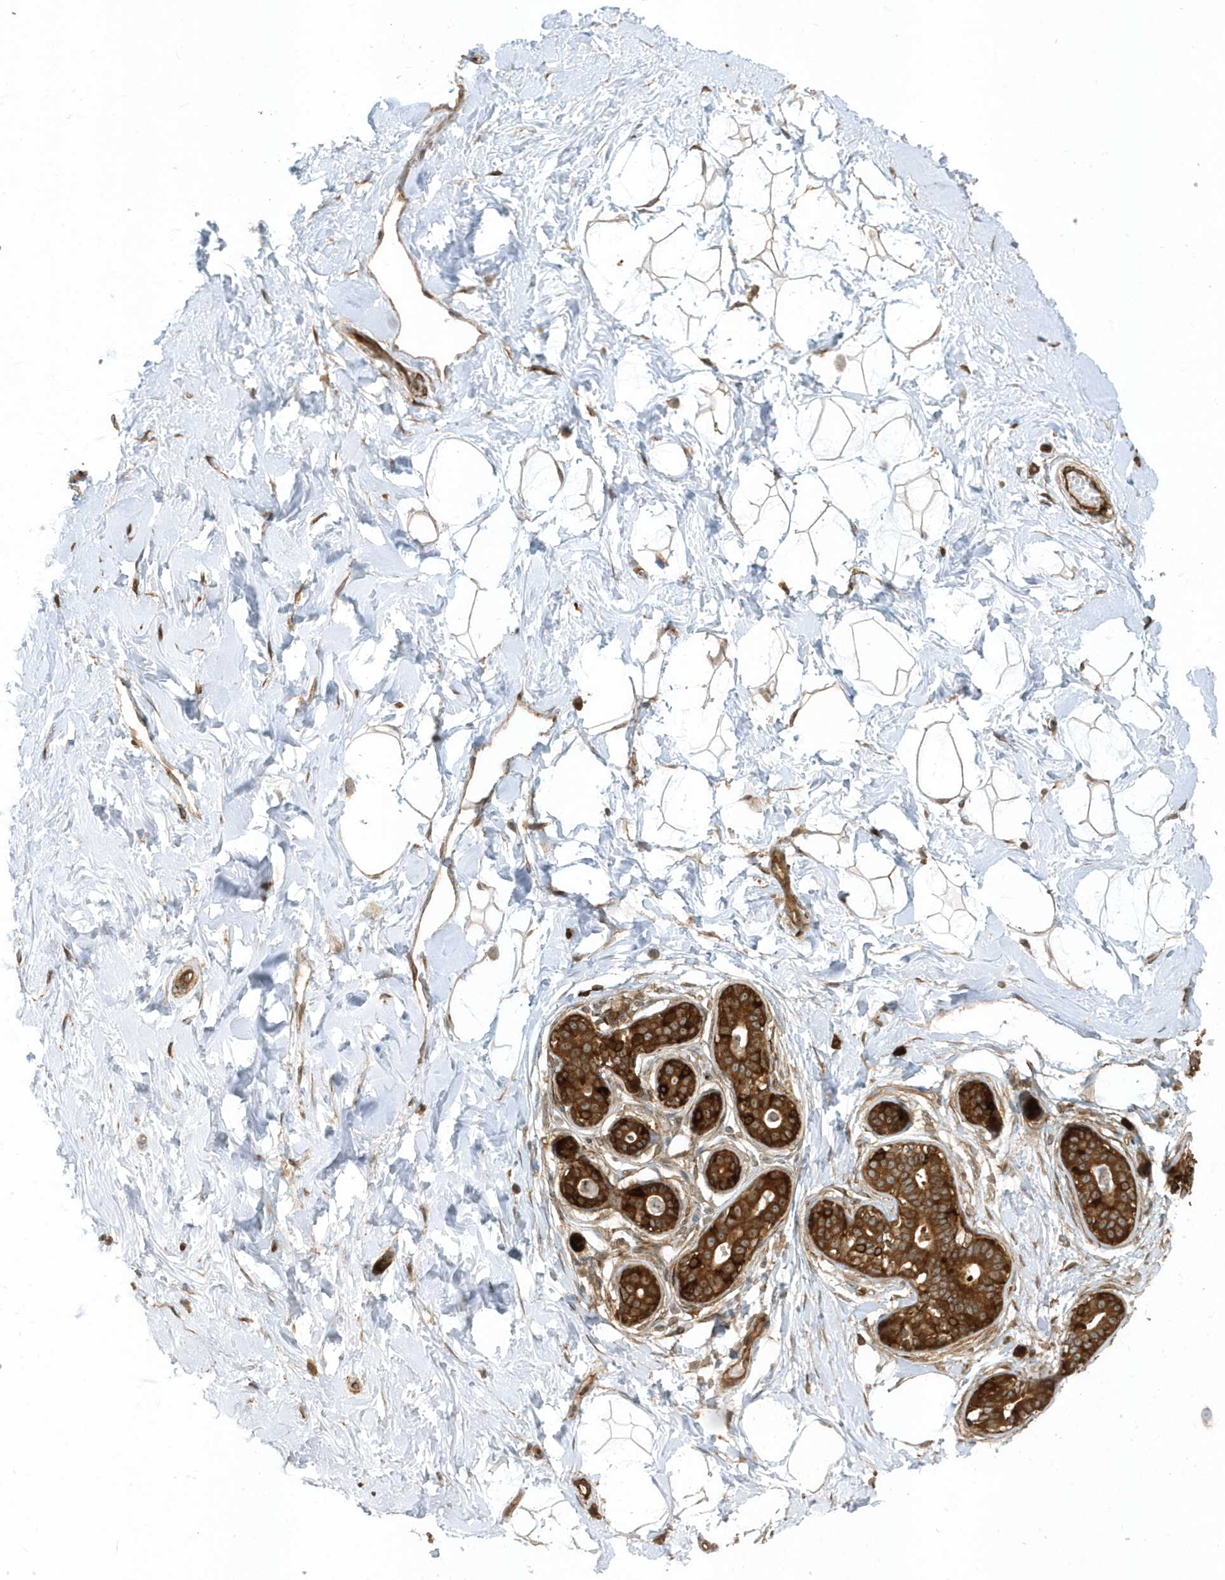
{"staining": {"intensity": "weak", "quantity": "25%-75%", "location": "cytoplasmic/membranous"}, "tissue": "breast", "cell_type": "Adipocytes", "image_type": "normal", "snomed": [{"axis": "morphology", "description": "Normal tissue, NOS"}, {"axis": "morphology", "description": "Adenoma, NOS"}, {"axis": "topography", "description": "Breast"}], "caption": "IHC micrograph of unremarkable breast: human breast stained using immunohistochemistry demonstrates low levels of weak protein expression localized specifically in the cytoplasmic/membranous of adipocytes, appearing as a cytoplasmic/membranous brown color.", "gene": "CLCN6", "patient": {"sex": "female", "age": 23}}